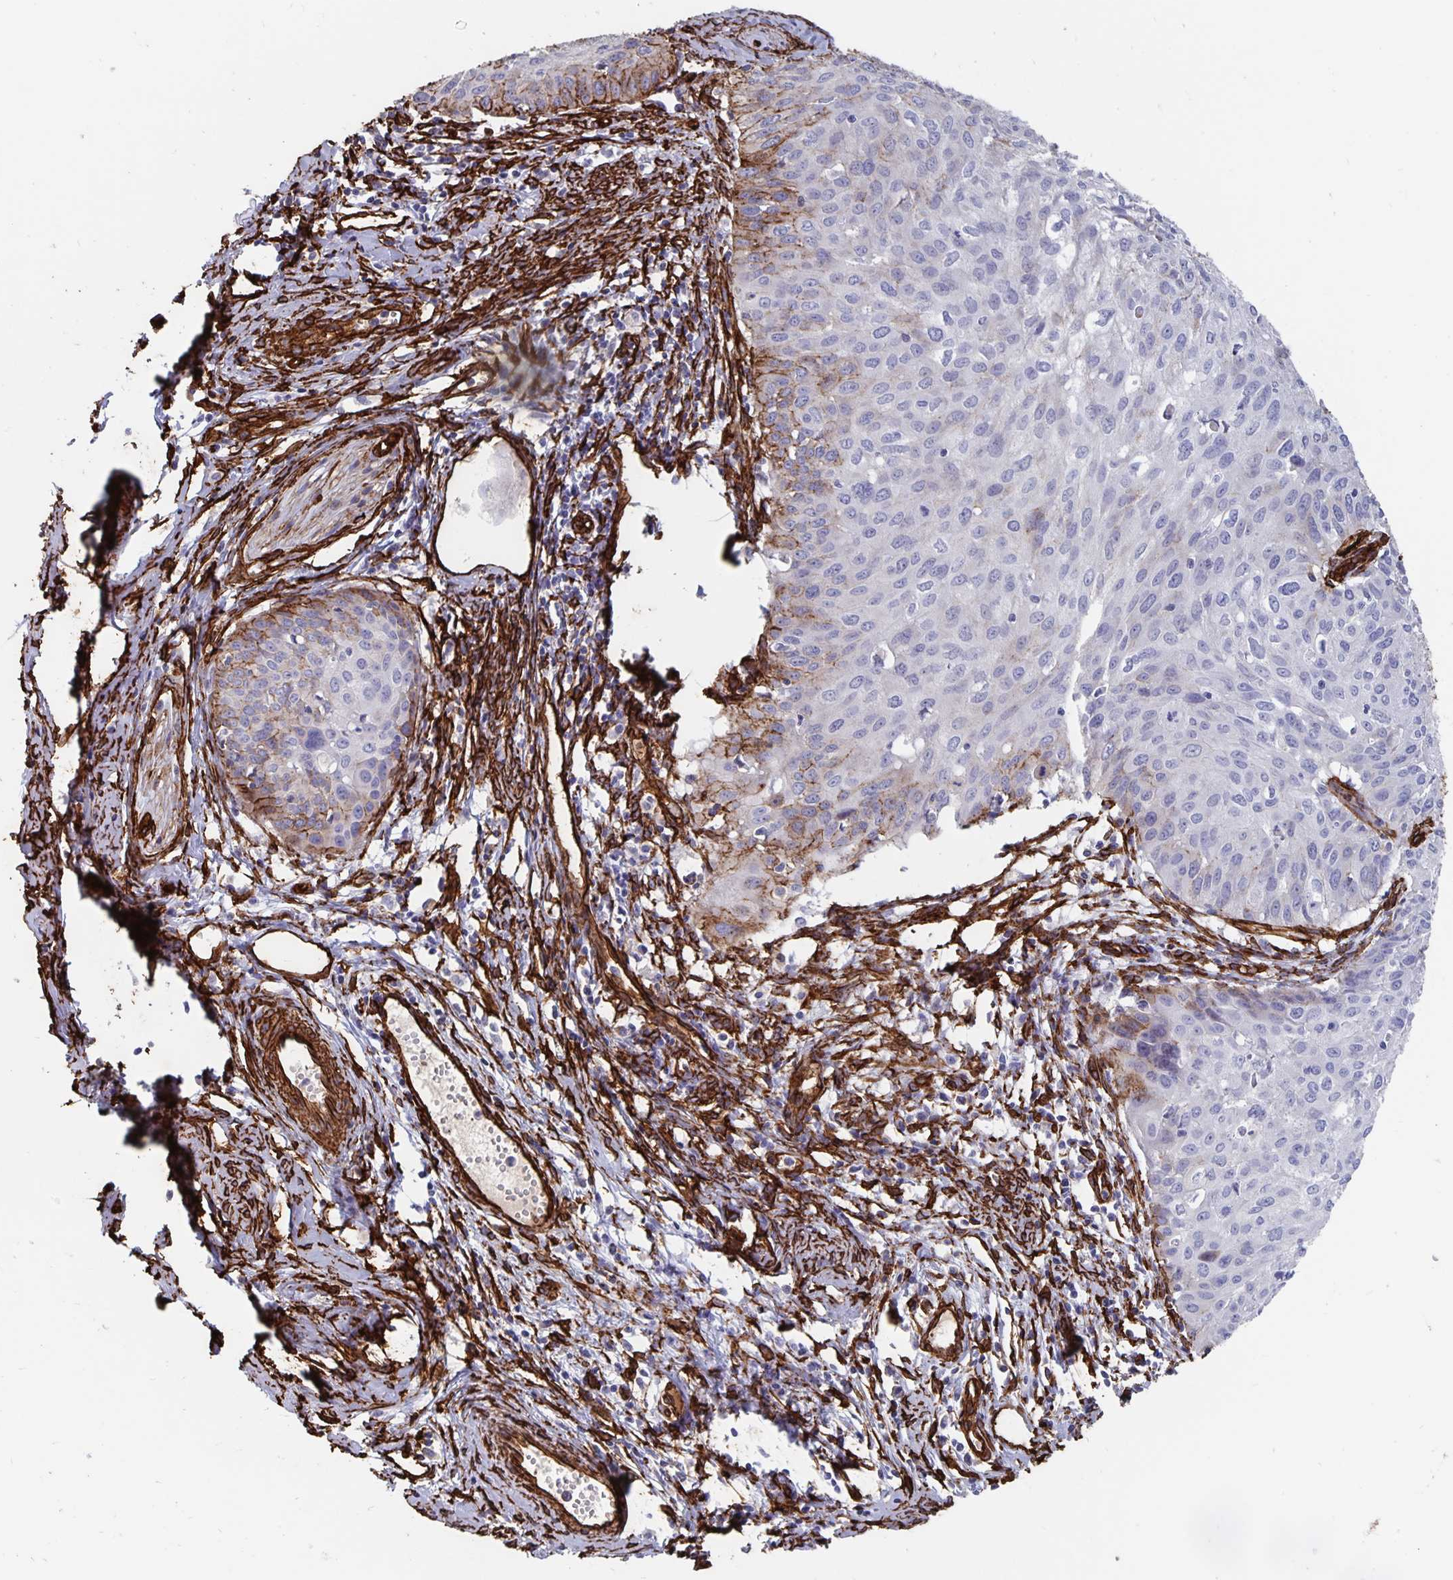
{"staining": {"intensity": "moderate", "quantity": "<25%", "location": "cytoplasmic/membranous"}, "tissue": "cervical cancer", "cell_type": "Tumor cells", "image_type": "cancer", "snomed": [{"axis": "morphology", "description": "Squamous cell carcinoma, NOS"}, {"axis": "topography", "description": "Cervix"}], "caption": "DAB immunohistochemical staining of cervical squamous cell carcinoma exhibits moderate cytoplasmic/membranous protein staining in approximately <25% of tumor cells. The staining was performed using DAB, with brown indicating positive protein expression. Nuclei are stained blue with hematoxylin.", "gene": "DCHS2", "patient": {"sex": "female", "age": 50}}